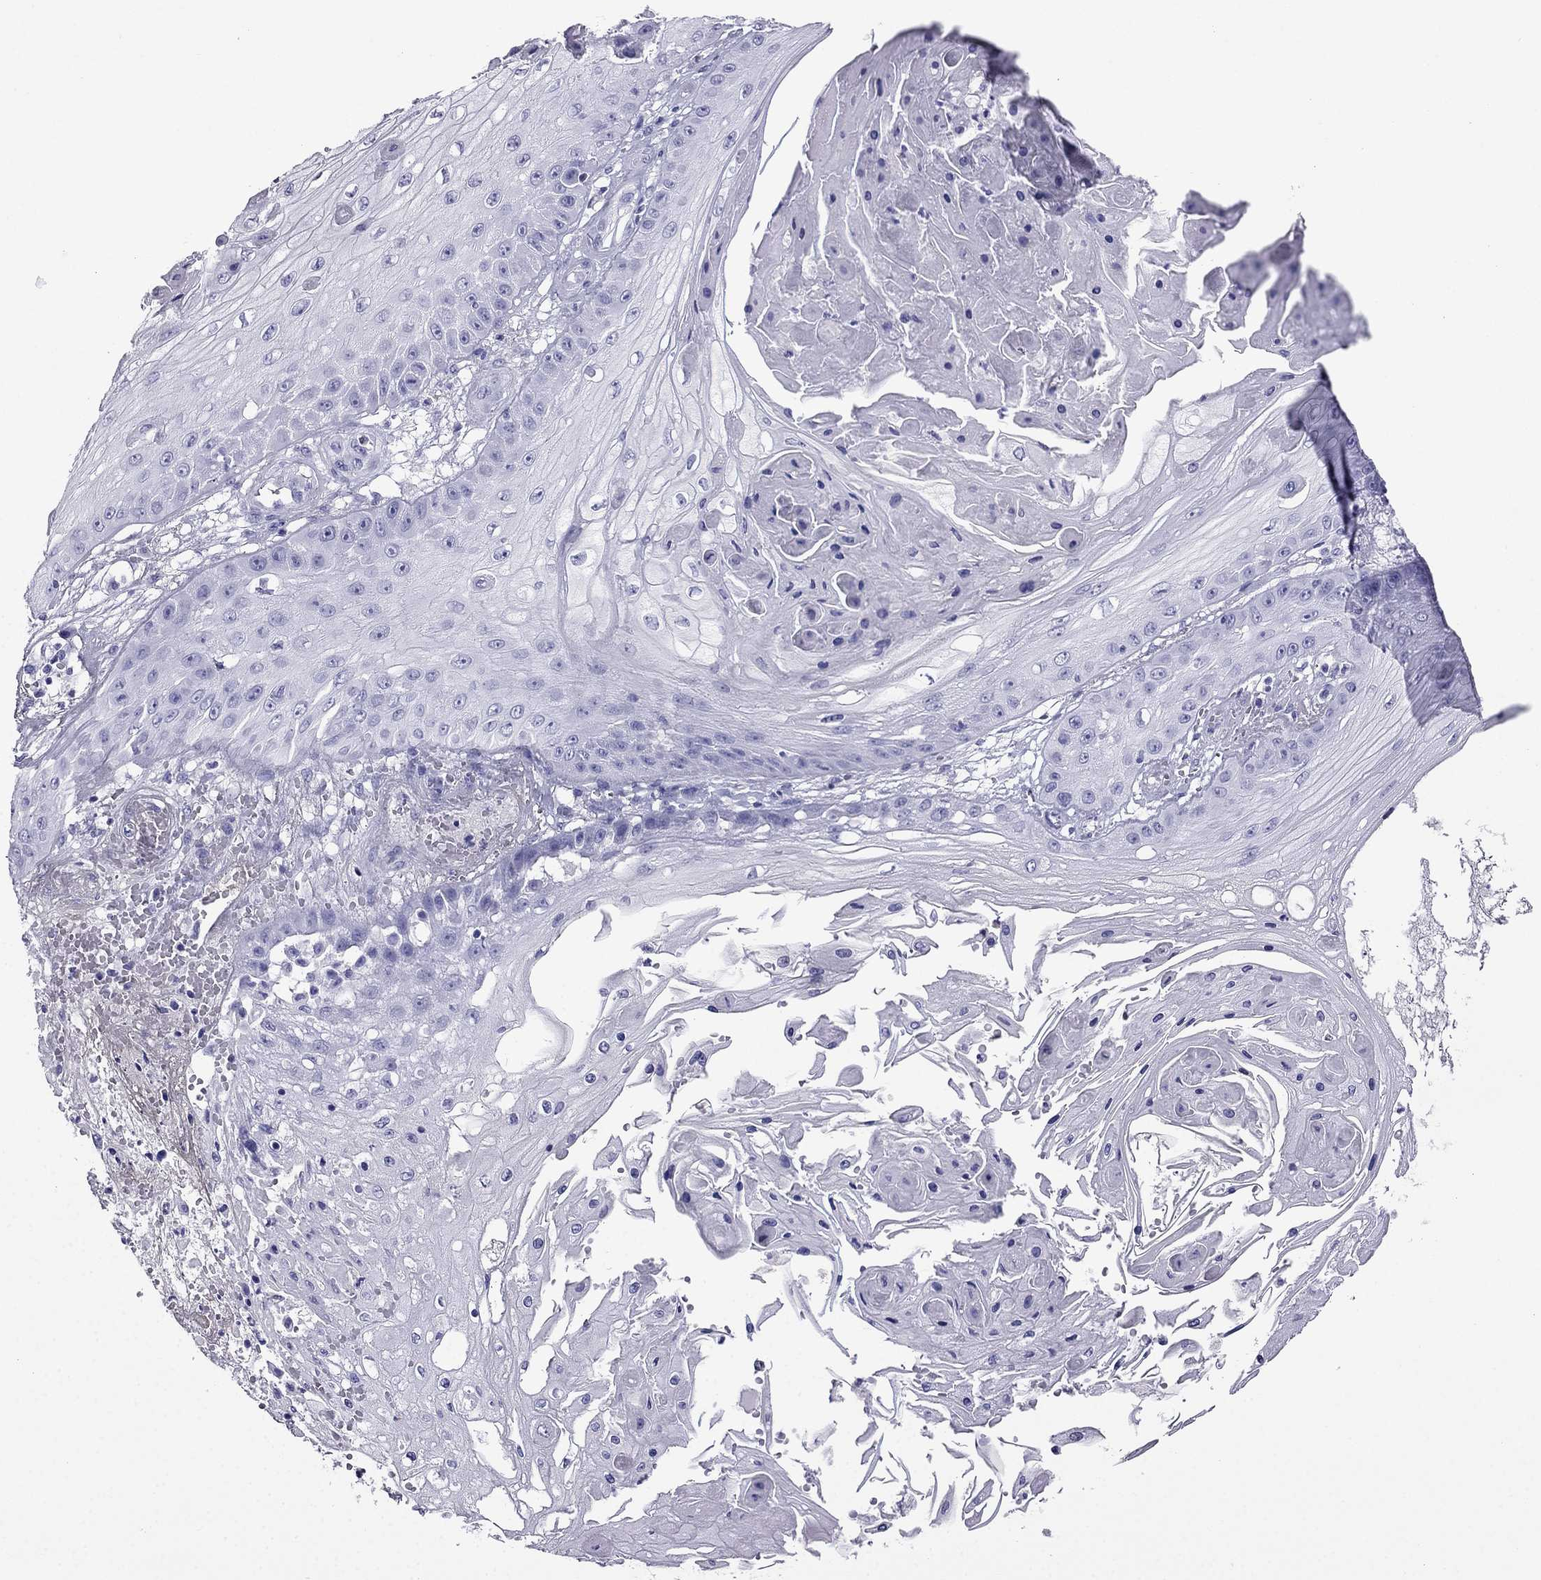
{"staining": {"intensity": "negative", "quantity": "none", "location": "none"}, "tissue": "skin cancer", "cell_type": "Tumor cells", "image_type": "cancer", "snomed": [{"axis": "morphology", "description": "Squamous cell carcinoma, NOS"}, {"axis": "topography", "description": "Skin"}], "caption": "A high-resolution image shows immunohistochemistry (IHC) staining of squamous cell carcinoma (skin), which reveals no significant positivity in tumor cells.", "gene": "CDHR4", "patient": {"sex": "male", "age": 70}}